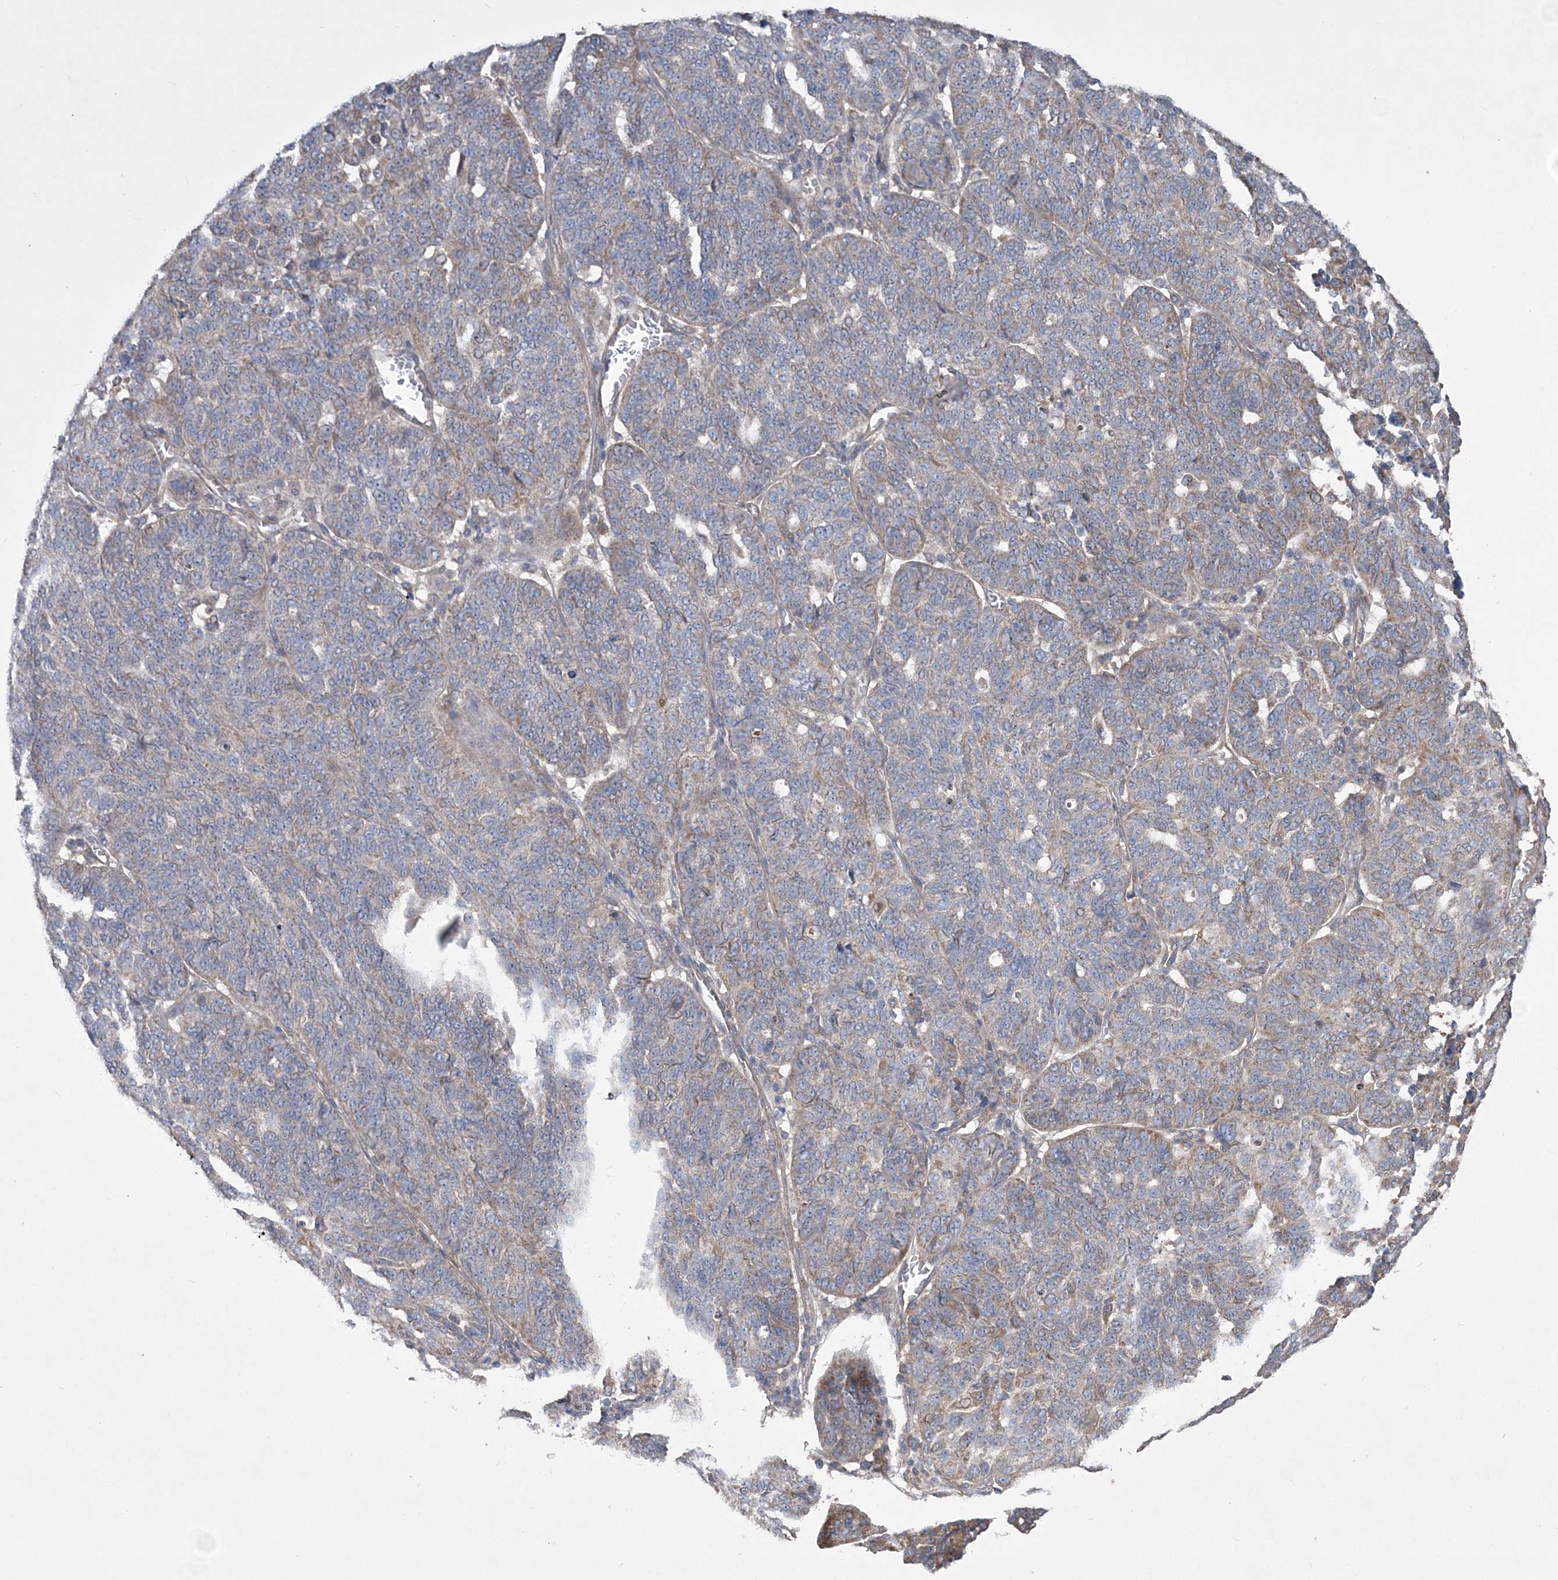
{"staining": {"intensity": "moderate", "quantity": "25%-75%", "location": "cytoplasmic/membranous"}, "tissue": "ovarian cancer", "cell_type": "Tumor cells", "image_type": "cancer", "snomed": [{"axis": "morphology", "description": "Cystadenocarcinoma, serous, NOS"}, {"axis": "topography", "description": "Ovary"}], "caption": "Immunohistochemistry histopathology image of neoplastic tissue: ovarian cancer (serous cystadenocarcinoma) stained using IHC reveals medium levels of moderate protein expression localized specifically in the cytoplasmic/membranous of tumor cells, appearing as a cytoplasmic/membranous brown color.", "gene": "MTRF1L", "patient": {"sex": "female", "age": 59}}